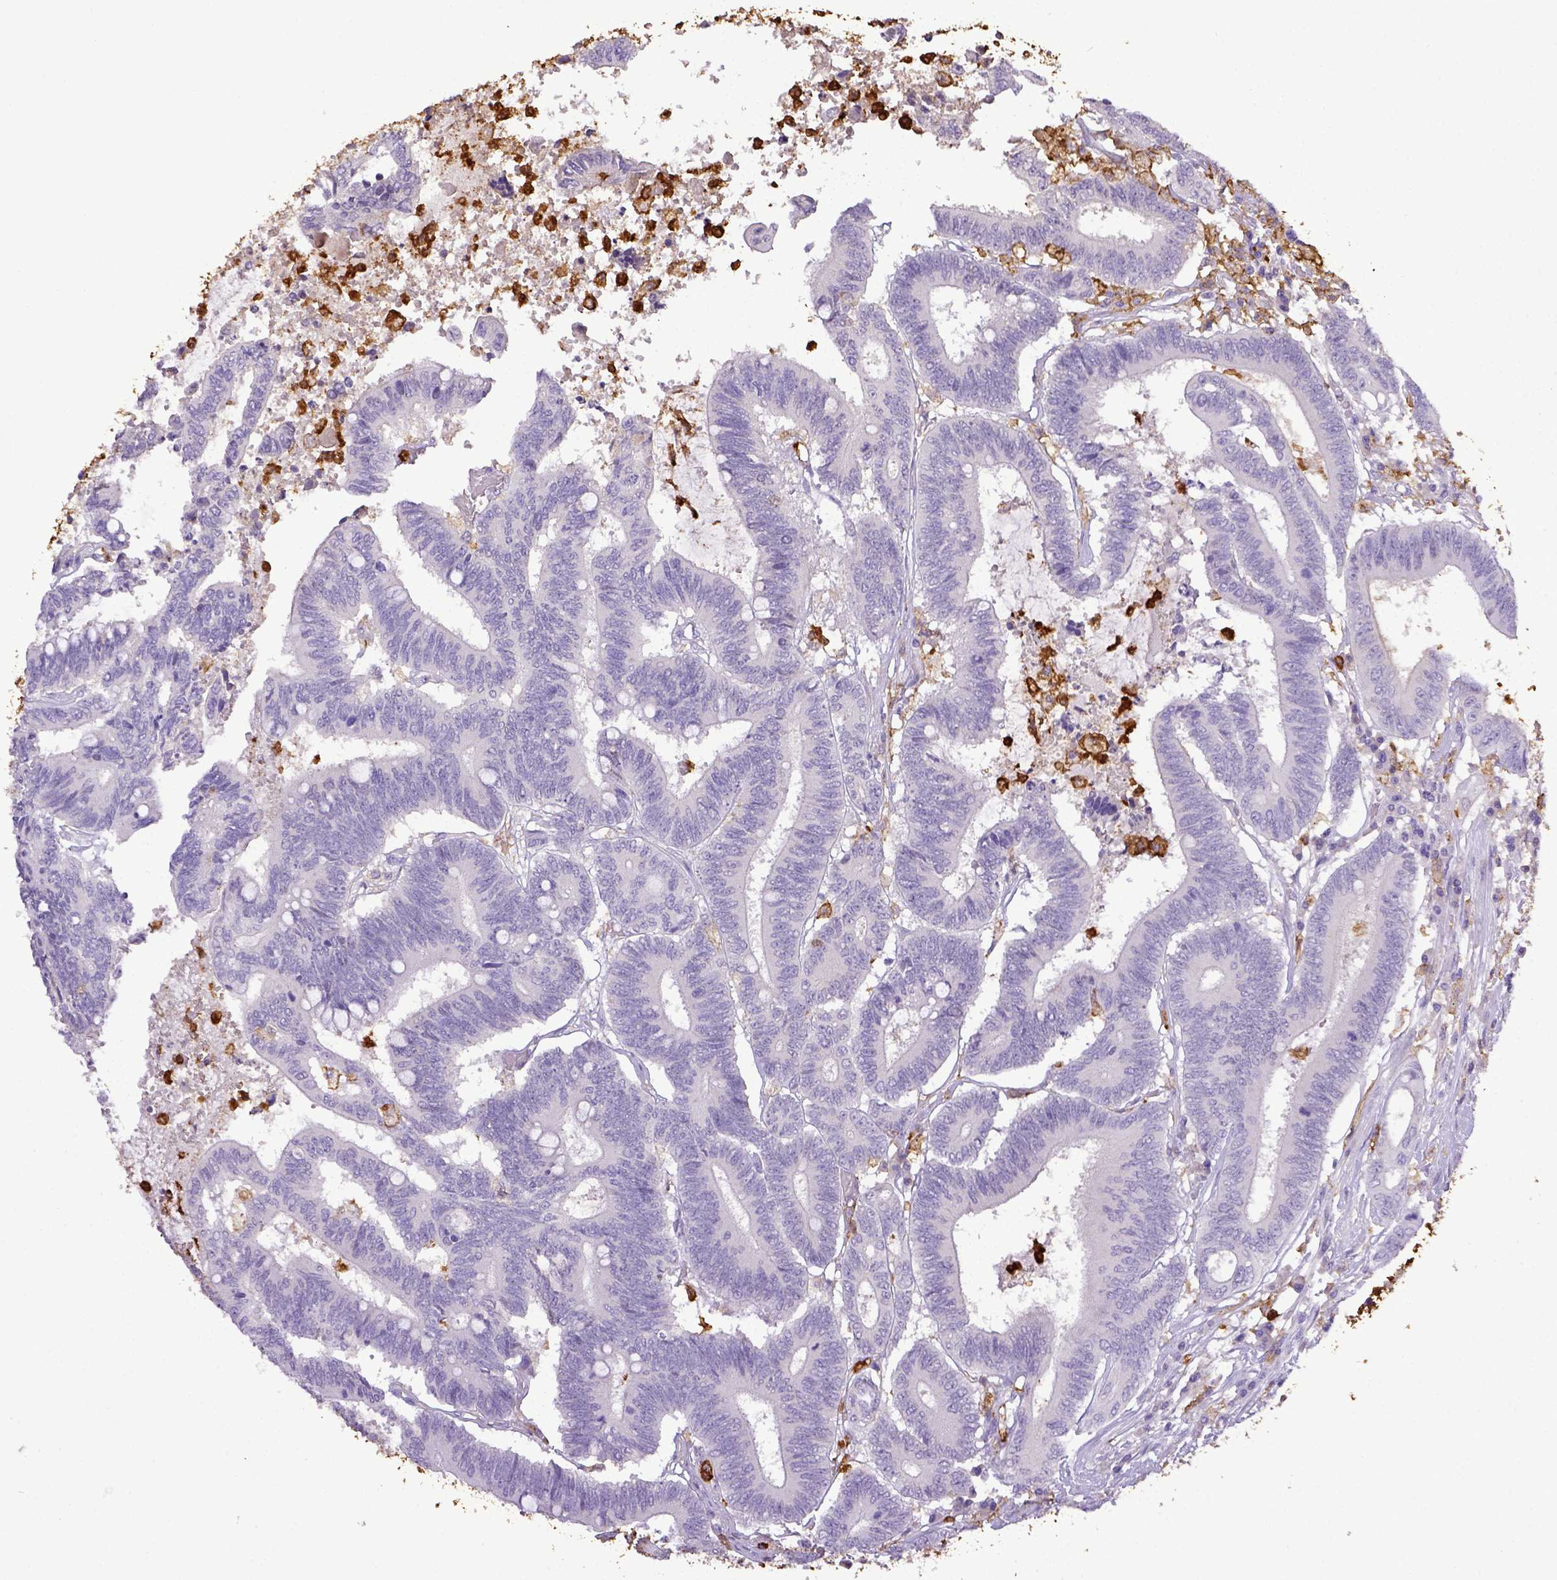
{"staining": {"intensity": "negative", "quantity": "none", "location": "none"}, "tissue": "colorectal cancer", "cell_type": "Tumor cells", "image_type": "cancer", "snomed": [{"axis": "morphology", "description": "Adenocarcinoma, NOS"}, {"axis": "topography", "description": "Rectum"}], "caption": "Immunohistochemical staining of human colorectal cancer reveals no significant staining in tumor cells.", "gene": "ITGAM", "patient": {"sex": "male", "age": 54}}